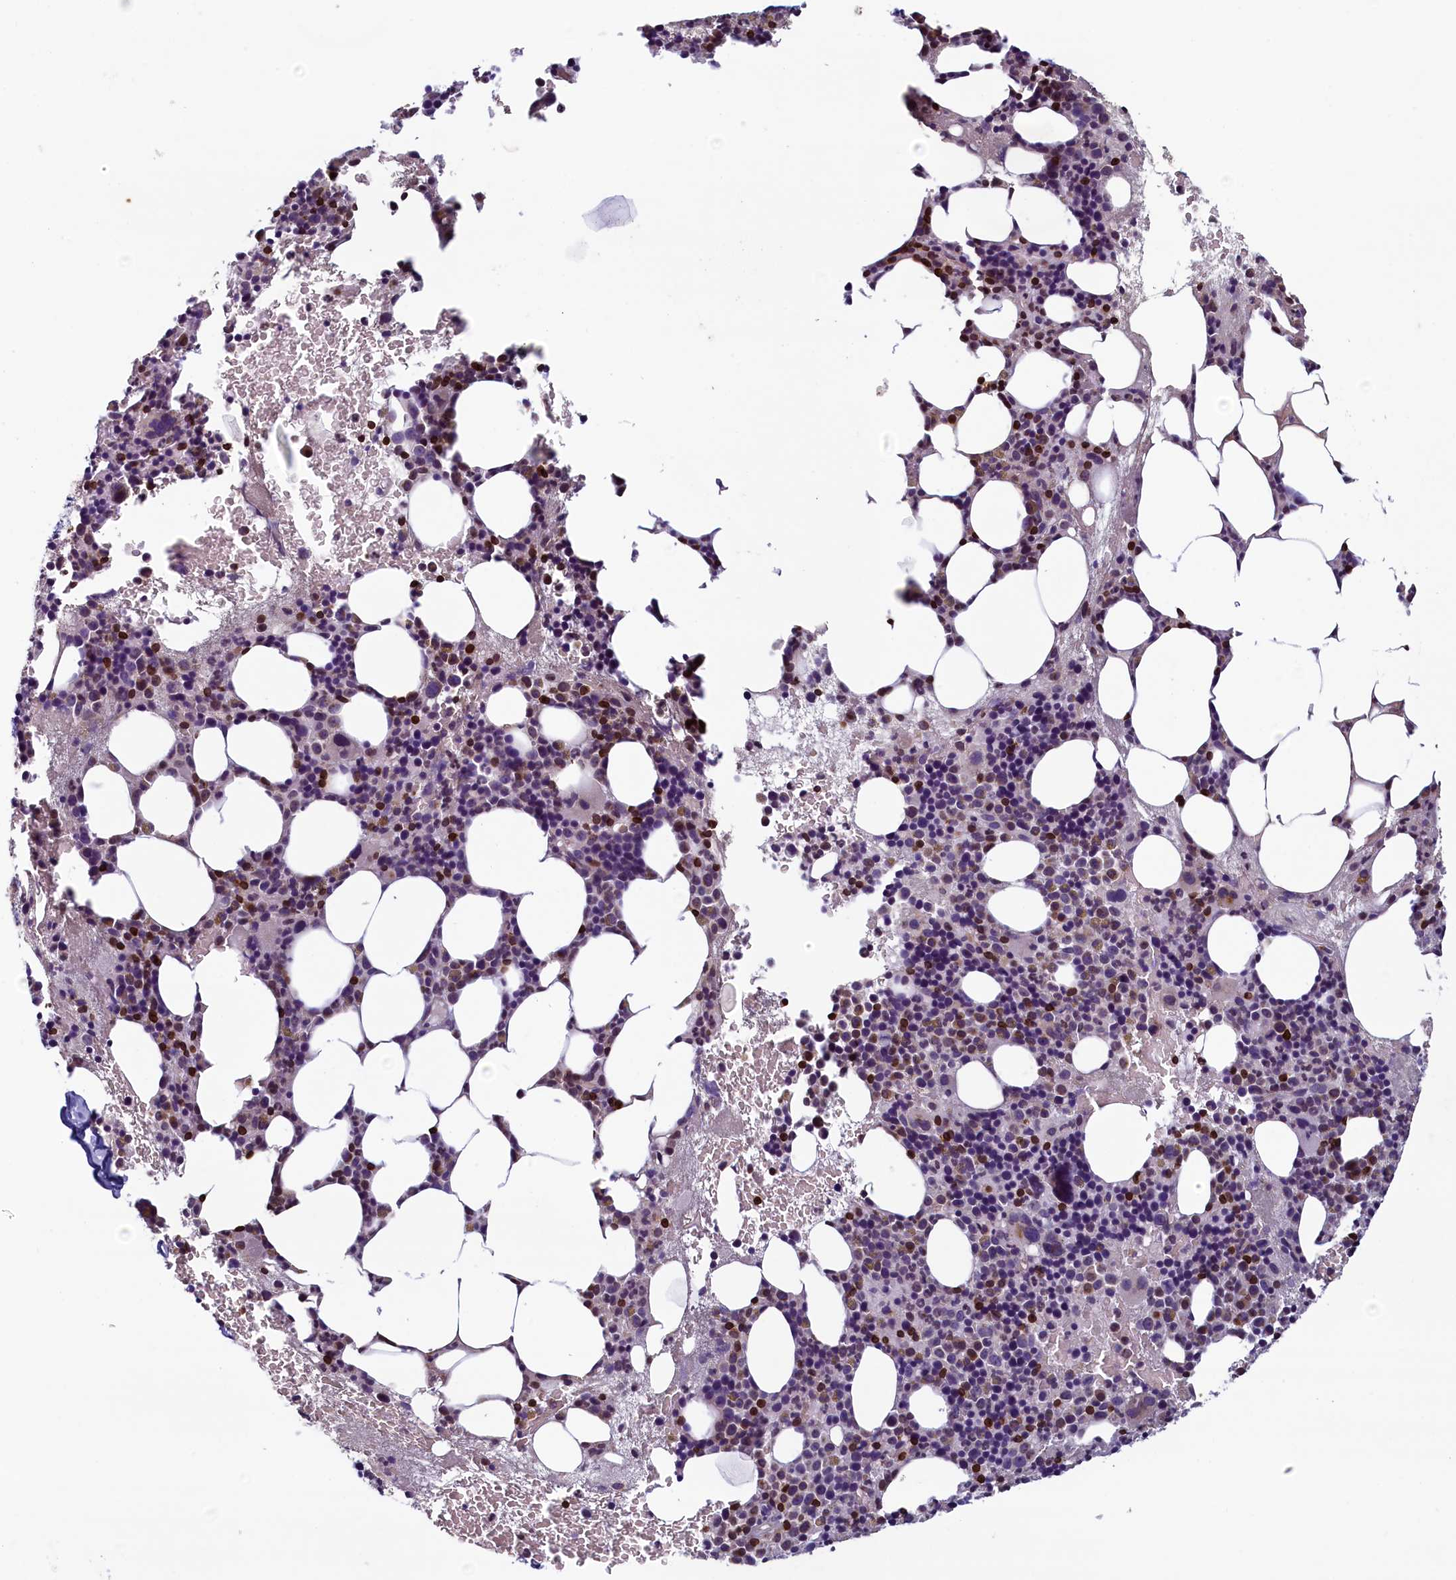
{"staining": {"intensity": "moderate", "quantity": "25%-75%", "location": "cytoplasmic/membranous,nuclear"}, "tissue": "bone marrow", "cell_type": "Hematopoietic cells", "image_type": "normal", "snomed": [{"axis": "morphology", "description": "Normal tissue, NOS"}, {"axis": "topography", "description": "Bone marrow"}], "caption": "Immunohistochemical staining of normal bone marrow shows 25%-75% levels of moderate cytoplasmic/membranous,nuclear protein staining in approximately 25%-75% of hematopoietic cells. (Brightfield microscopy of DAB IHC at high magnification).", "gene": "TRAF3IP3", "patient": {"sex": "male", "age": 89}}